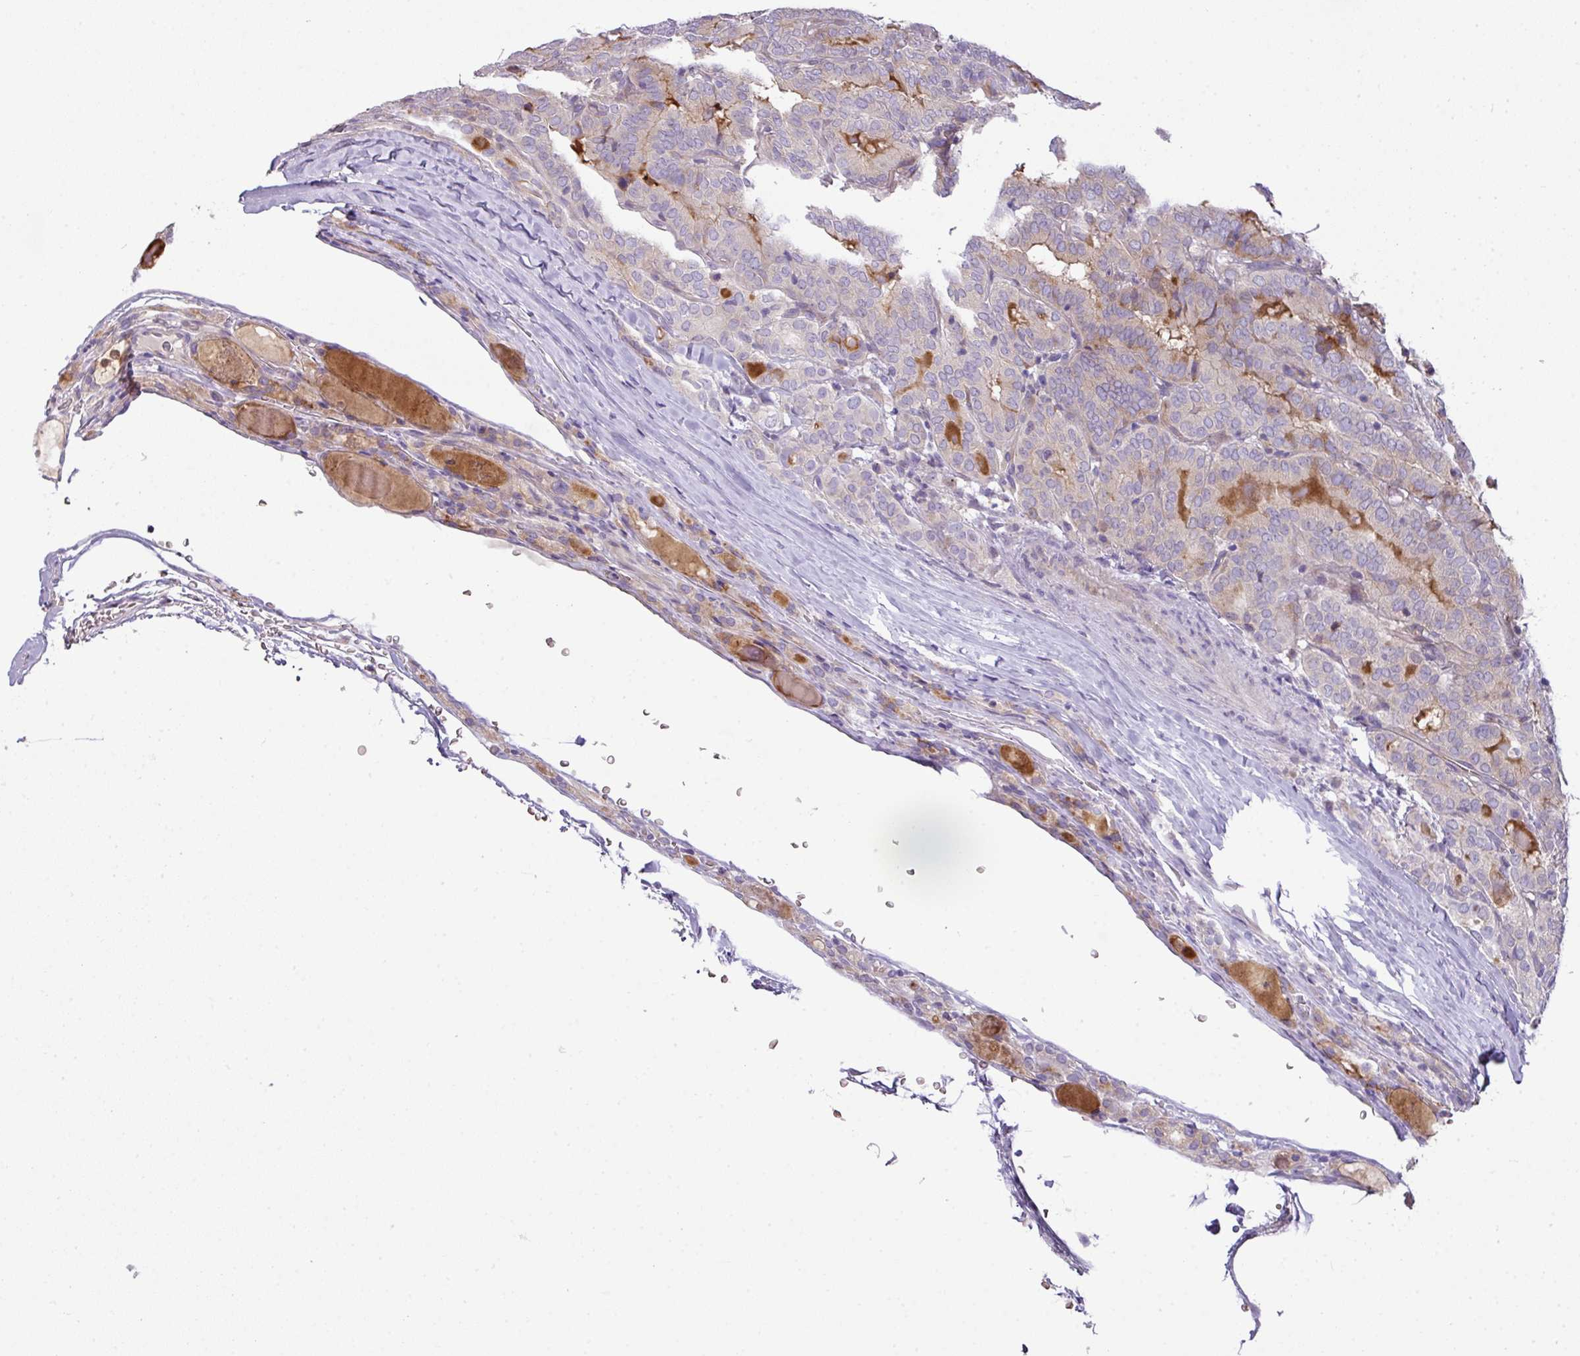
{"staining": {"intensity": "negative", "quantity": "none", "location": "none"}, "tissue": "thyroid cancer", "cell_type": "Tumor cells", "image_type": "cancer", "snomed": [{"axis": "morphology", "description": "Papillary adenocarcinoma, NOS"}, {"axis": "topography", "description": "Thyroid gland"}], "caption": "The image exhibits no staining of tumor cells in thyroid cancer.", "gene": "PIK3R5", "patient": {"sex": "female", "age": 72}}